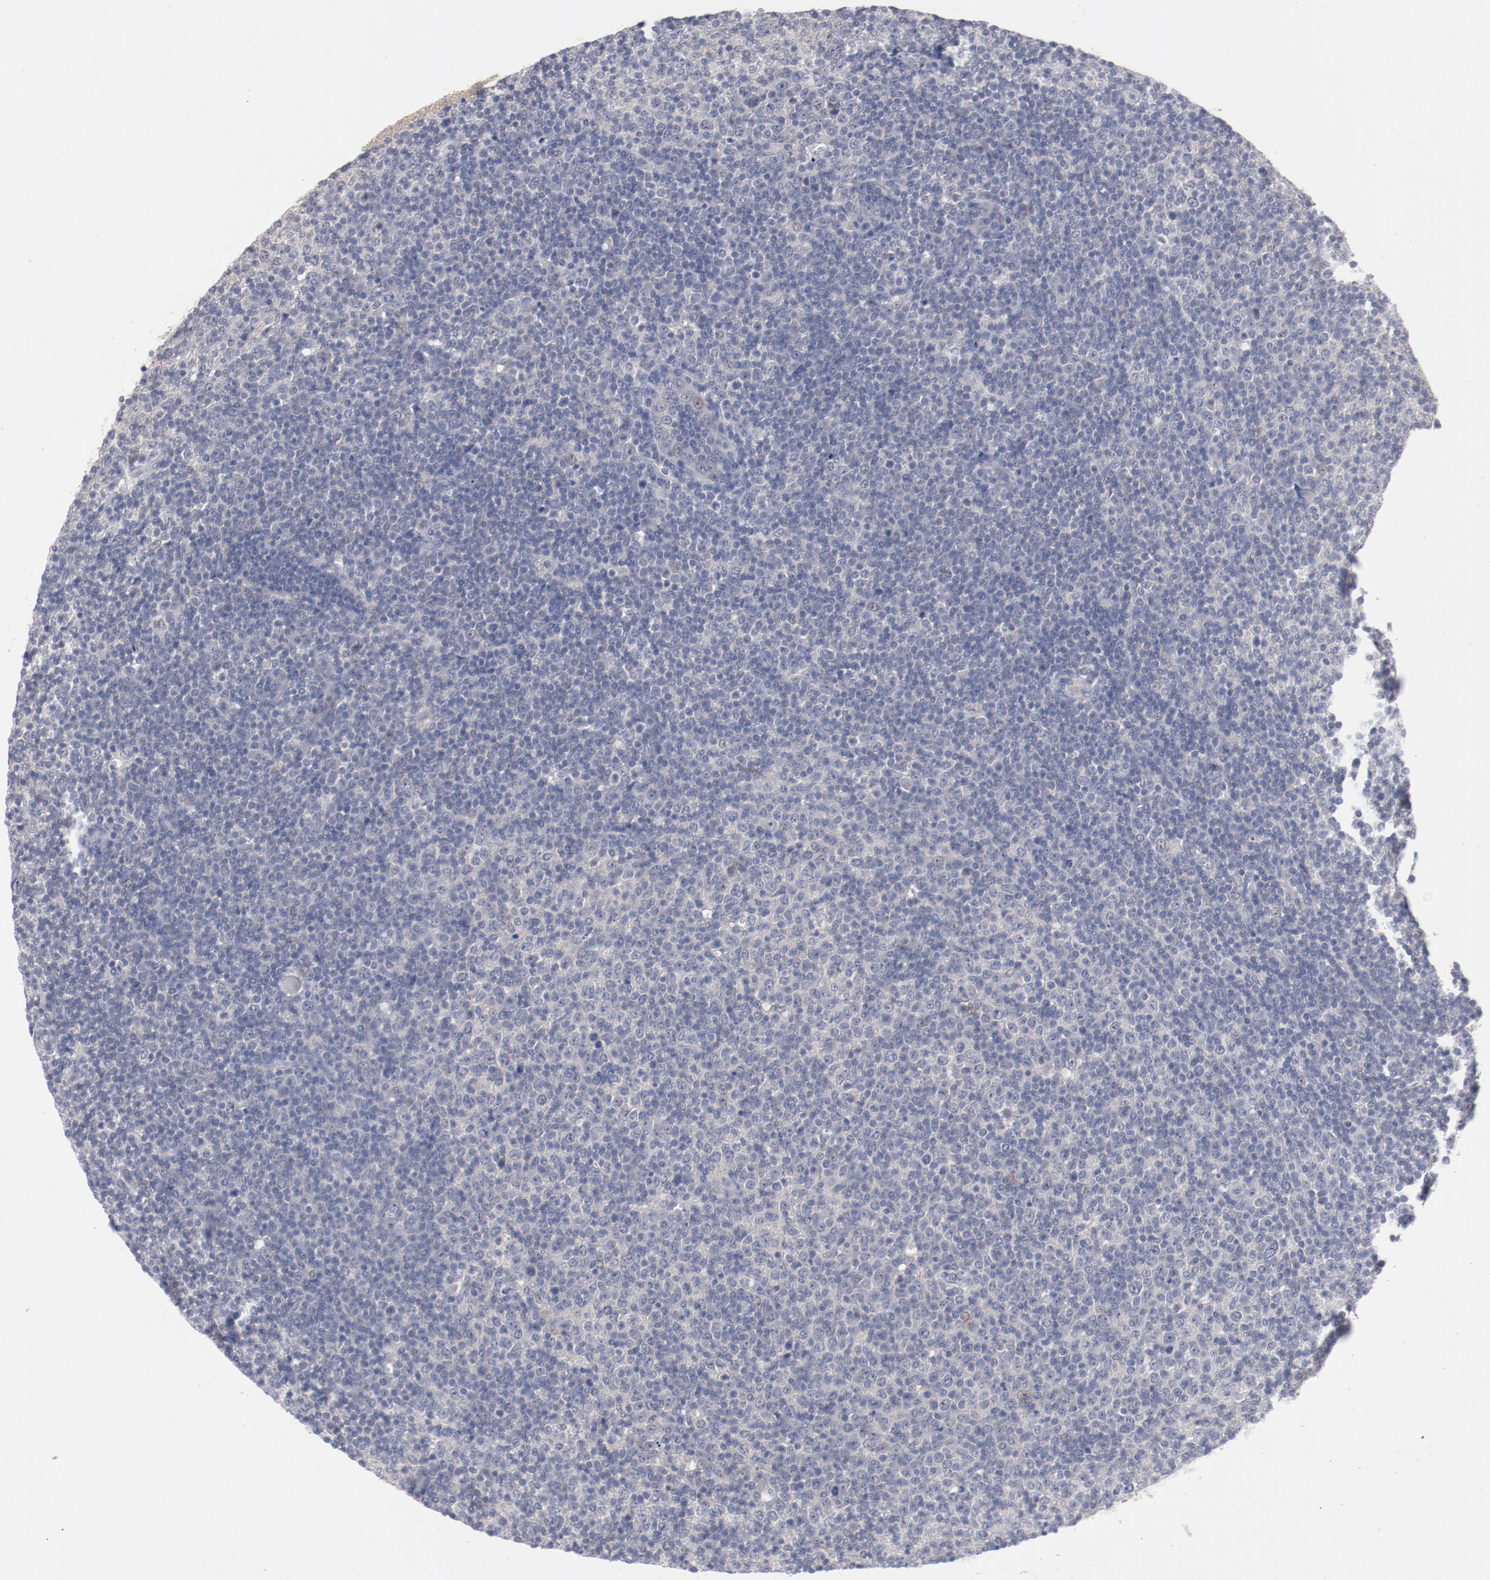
{"staining": {"intensity": "negative", "quantity": "none", "location": "none"}, "tissue": "lymphoma", "cell_type": "Tumor cells", "image_type": "cancer", "snomed": [{"axis": "morphology", "description": "Malignant lymphoma, non-Hodgkin's type, Low grade"}, {"axis": "topography", "description": "Lymph node"}], "caption": "This is an IHC histopathology image of human malignant lymphoma, non-Hodgkin's type (low-grade). There is no positivity in tumor cells.", "gene": "SH3BGR", "patient": {"sex": "male", "age": 70}}